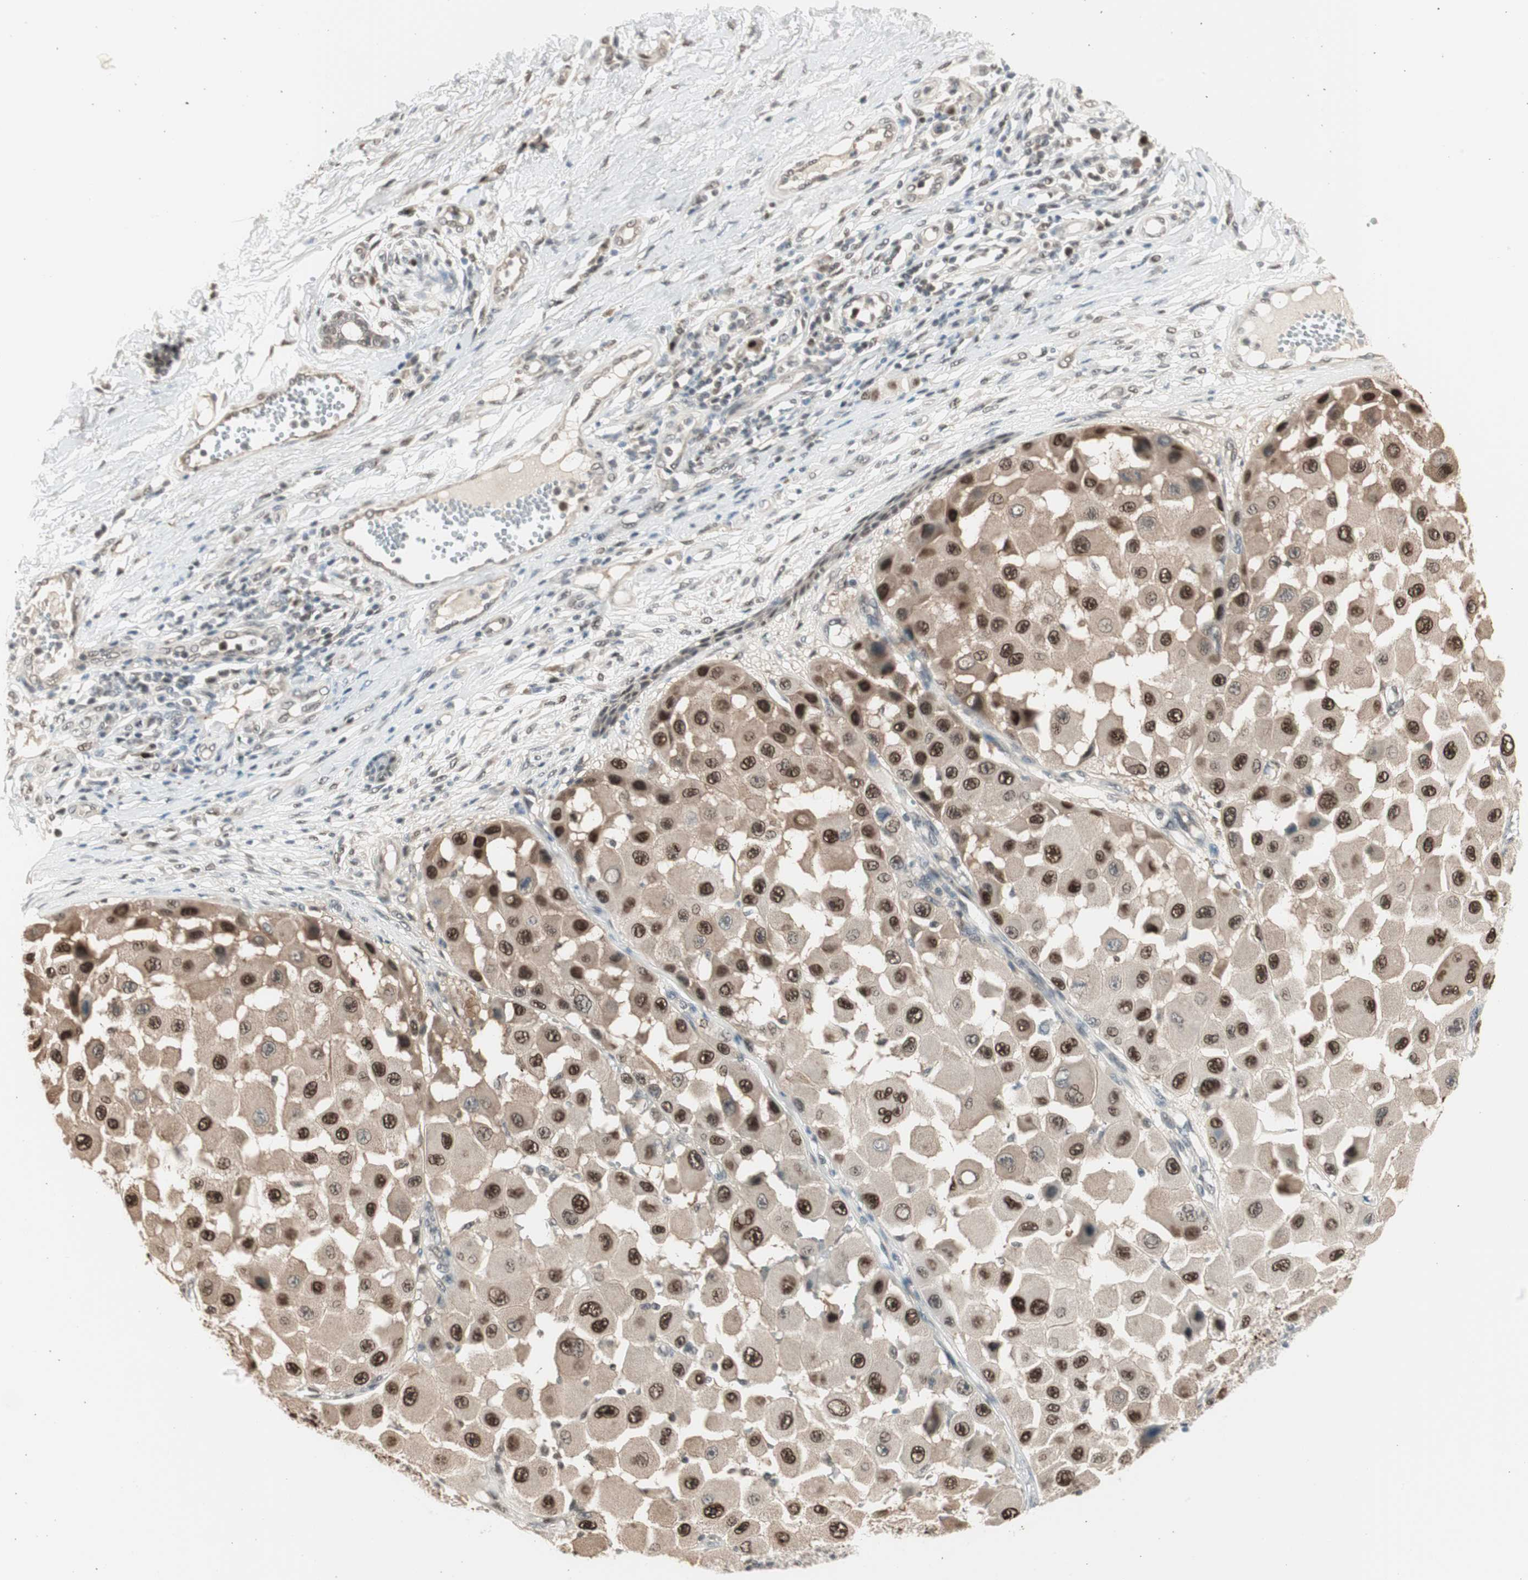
{"staining": {"intensity": "strong", "quantity": ">75%", "location": "nuclear"}, "tissue": "melanoma", "cell_type": "Tumor cells", "image_type": "cancer", "snomed": [{"axis": "morphology", "description": "Malignant melanoma, NOS"}, {"axis": "topography", "description": "Skin"}], "caption": "Melanoma stained with a protein marker reveals strong staining in tumor cells.", "gene": "LONP2", "patient": {"sex": "female", "age": 81}}